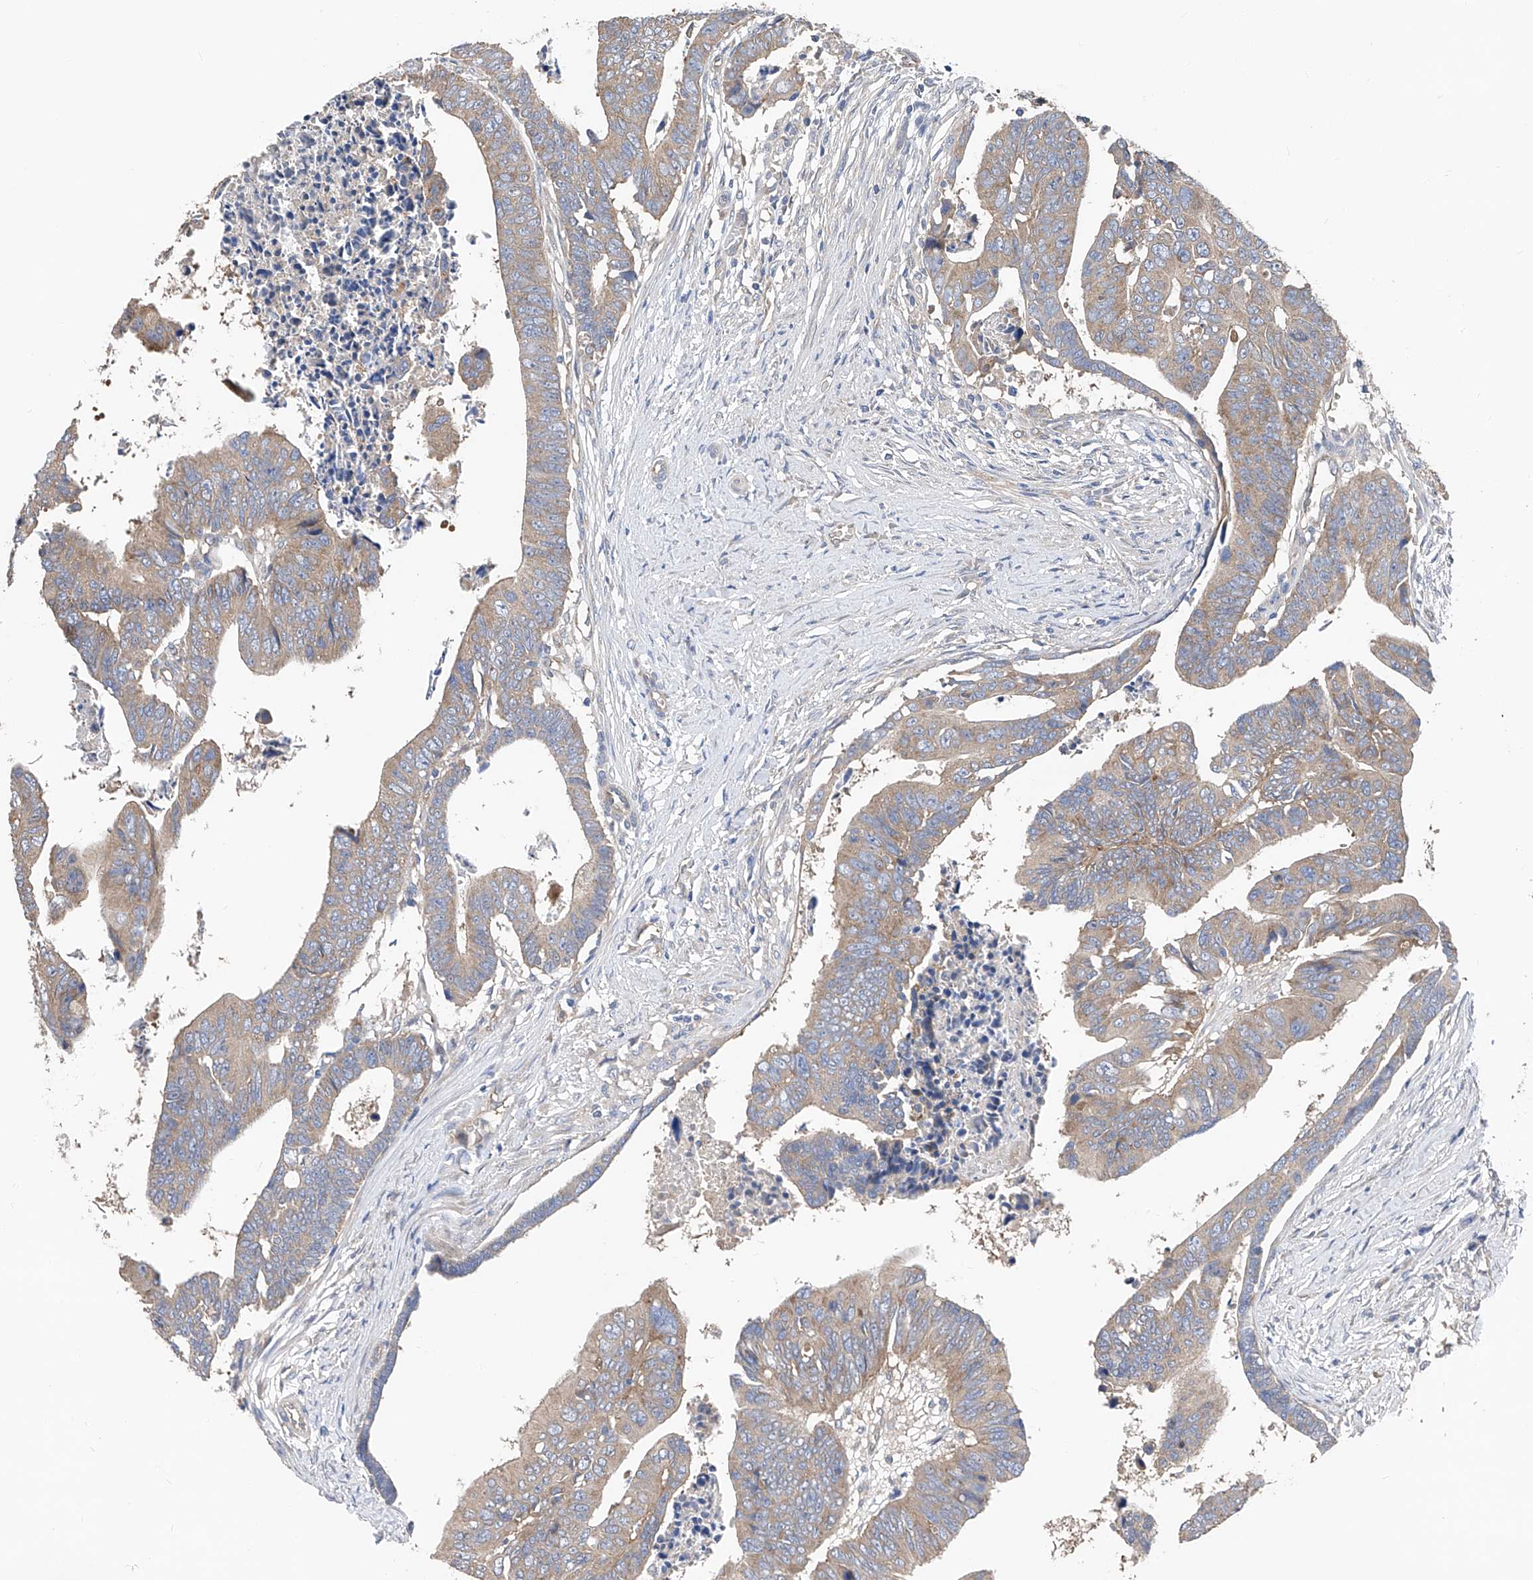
{"staining": {"intensity": "moderate", "quantity": ">75%", "location": "cytoplasmic/membranous"}, "tissue": "colorectal cancer", "cell_type": "Tumor cells", "image_type": "cancer", "snomed": [{"axis": "morphology", "description": "Adenocarcinoma, NOS"}, {"axis": "topography", "description": "Rectum"}], "caption": "Tumor cells show medium levels of moderate cytoplasmic/membranous expression in about >75% of cells in human colorectal adenocarcinoma.", "gene": "PTK2", "patient": {"sex": "female", "age": 65}}